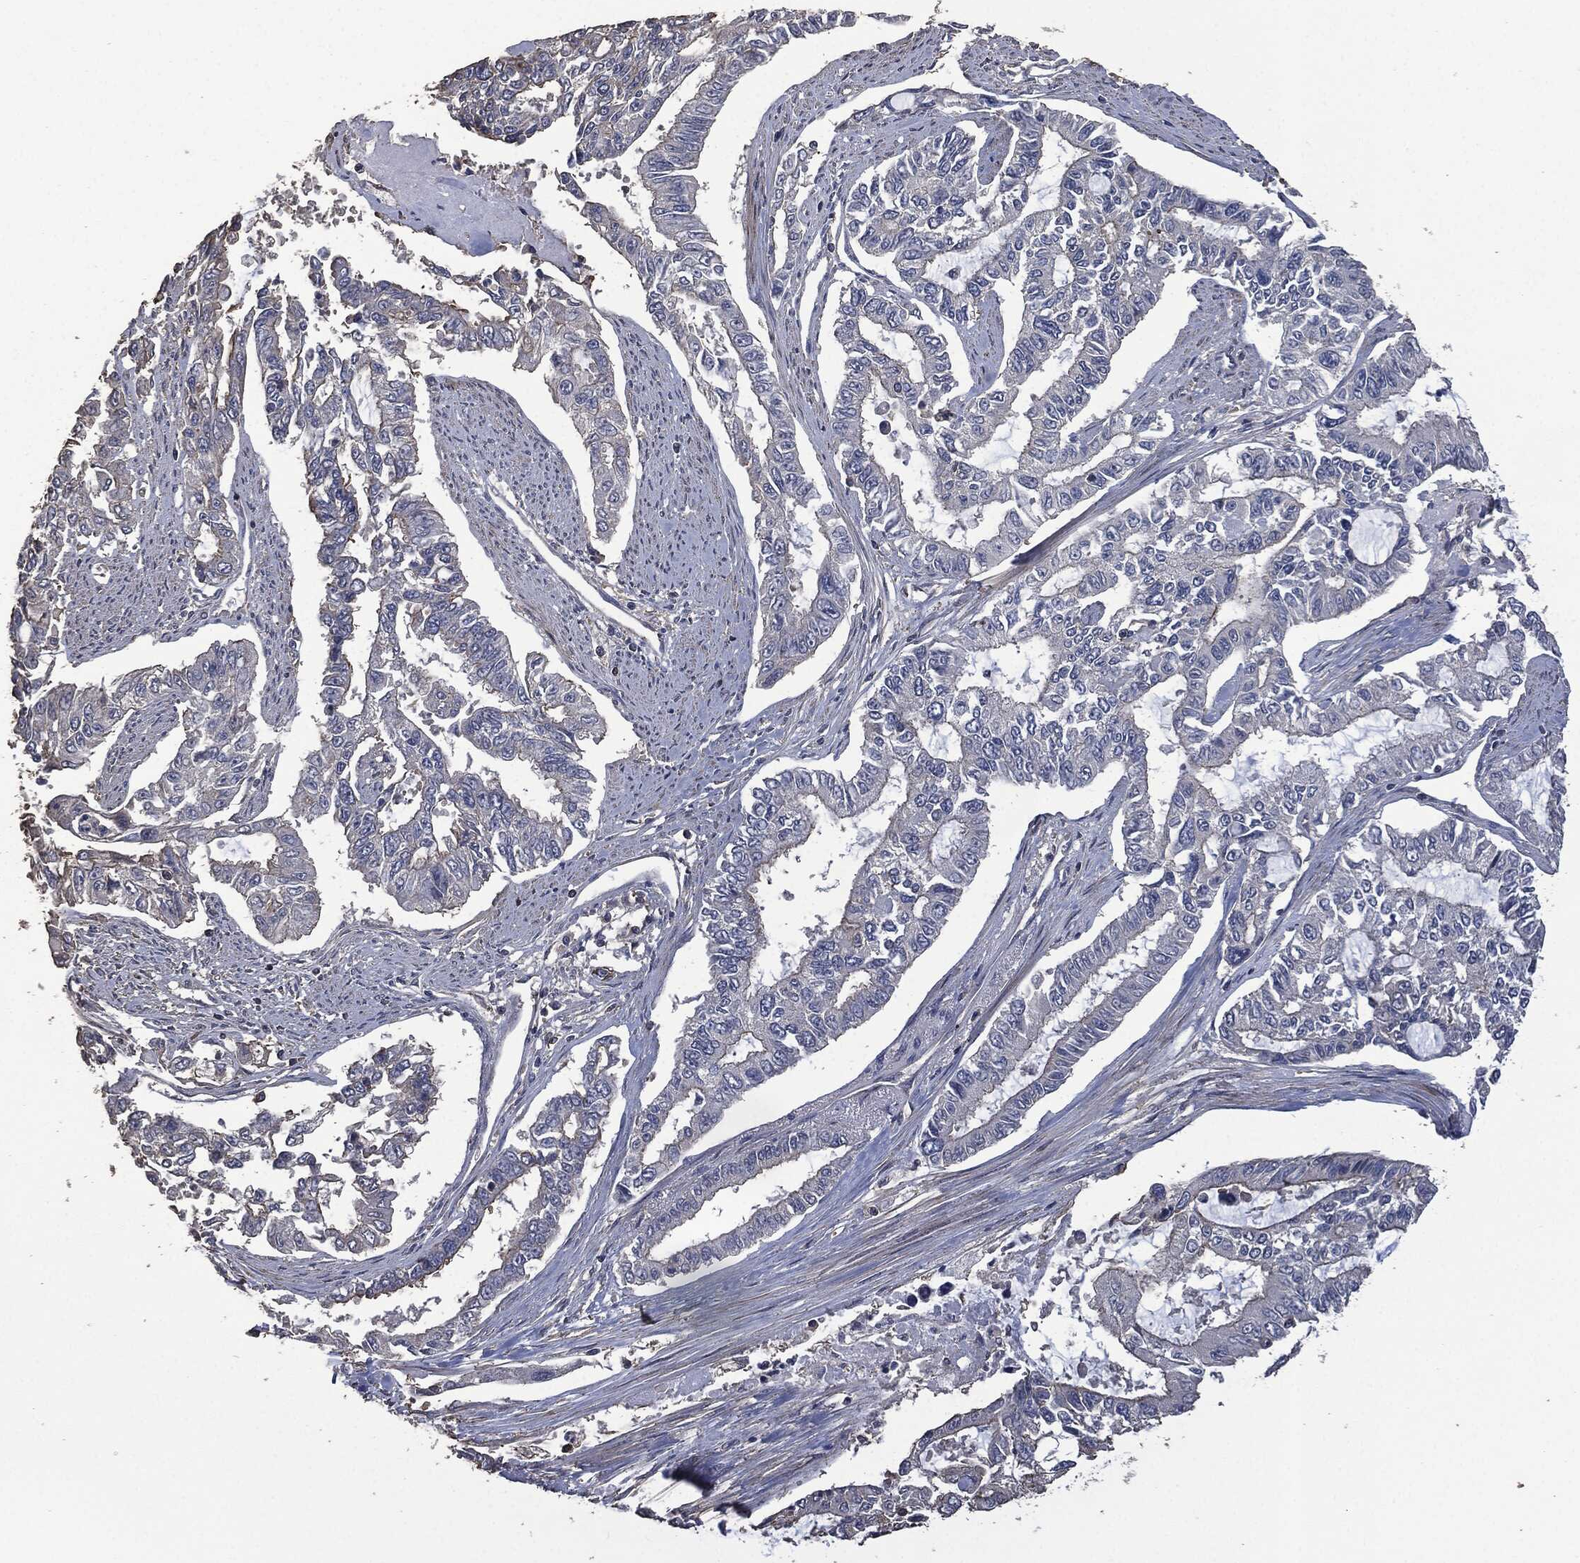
{"staining": {"intensity": "negative", "quantity": "none", "location": "none"}, "tissue": "endometrial cancer", "cell_type": "Tumor cells", "image_type": "cancer", "snomed": [{"axis": "morphology", "description": "Adenocarcinoma, NOS"}, {"axis": "topography", "description": "Uterus"}], "caption": "IHC of endometrial cancer shows no staining in tumor cells.", "gene": "MSLN", "patient": {"sex": "female", "age": 59}}